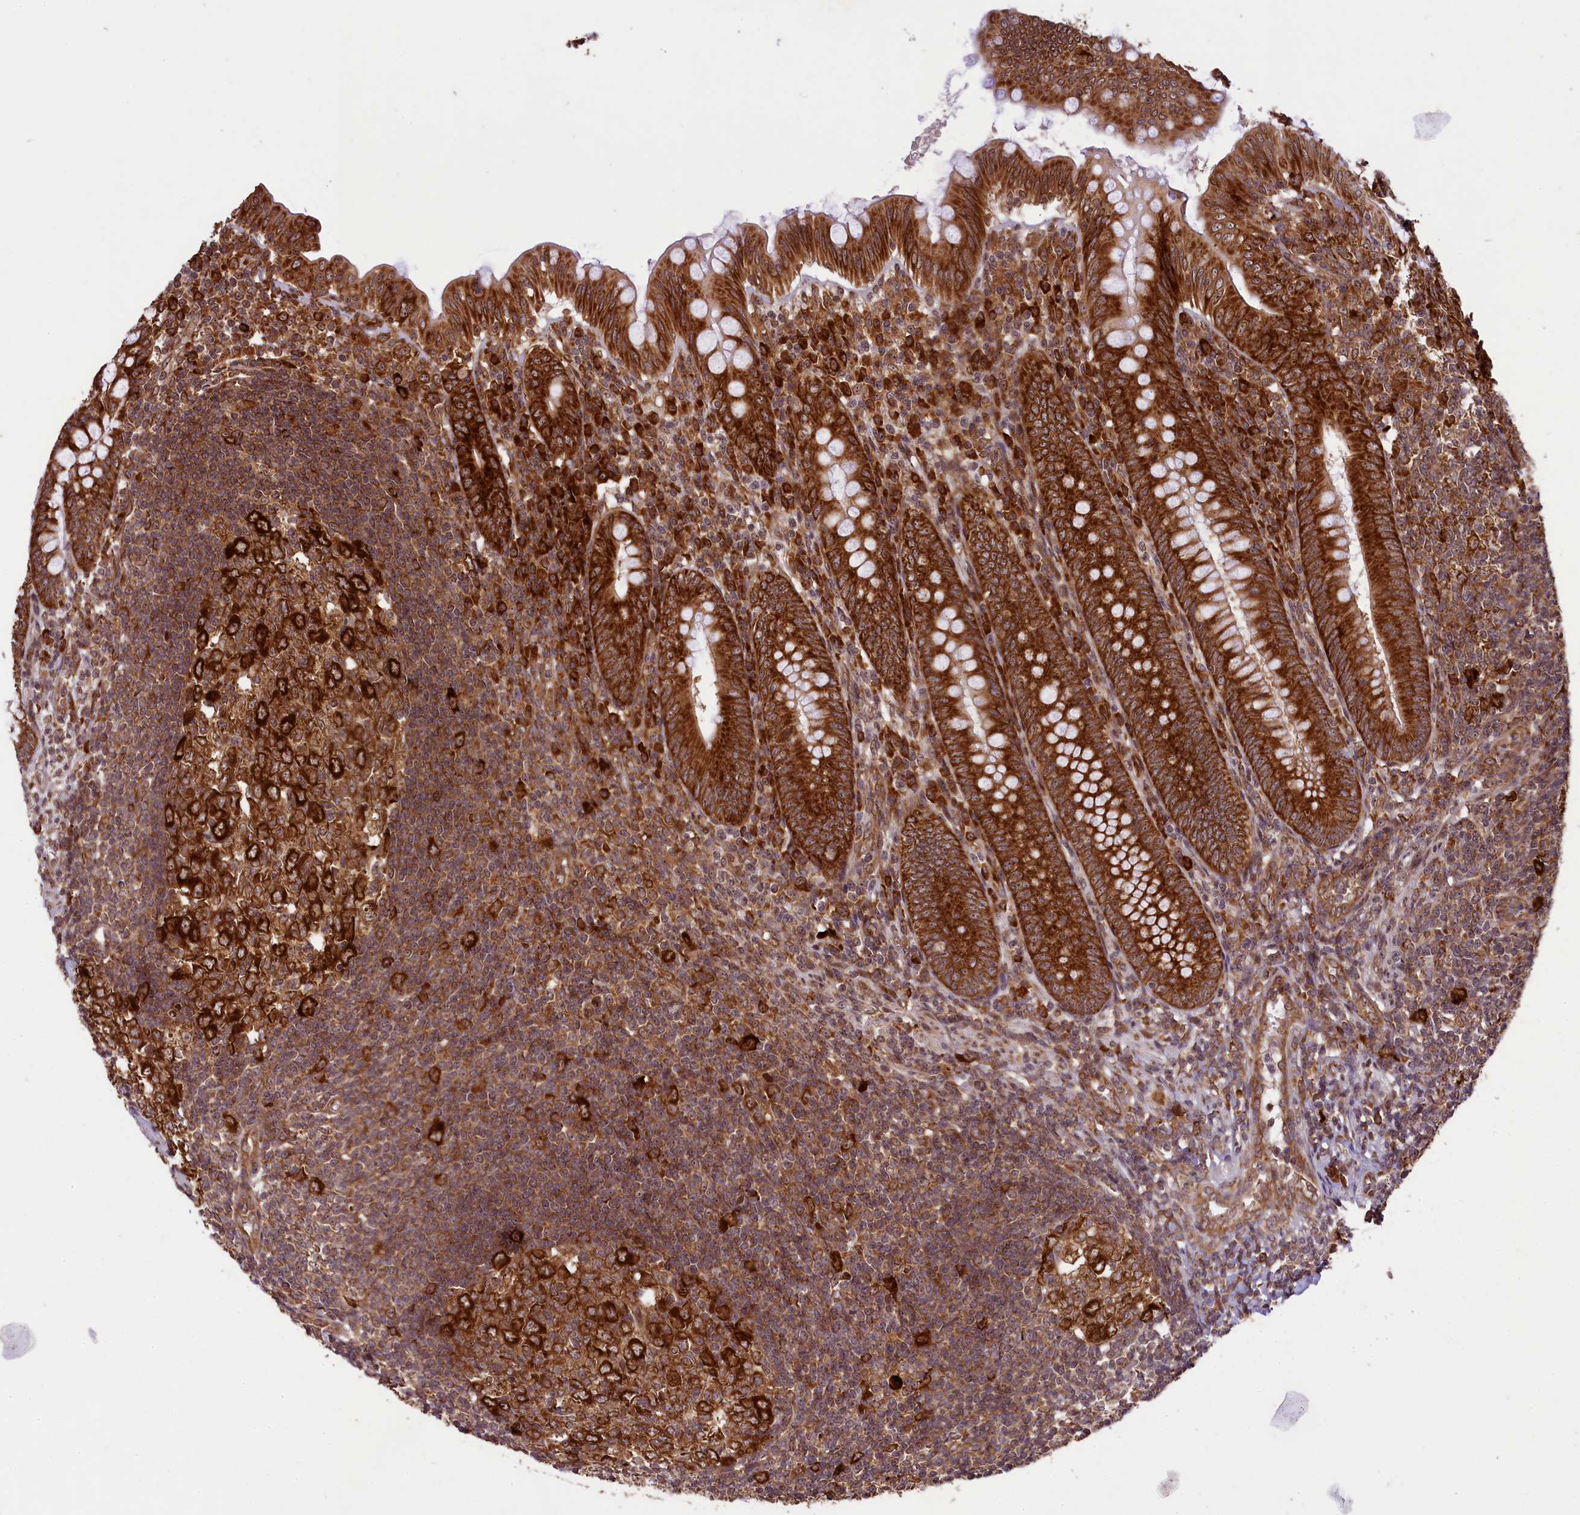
{"staining": {"intensity": "strong", "quantity": ">75%", "location": "cytoplasmic/membranous"}, "tissue": "appendix", "cell_type": "Glandular cells", "image_type": "normal", "snomed": [{"axis": "morphology", "description": "Normal tissue, NOS"}, {"axis": "topography", "description": "Appendix"}], "caption": "A high amount of strong cytoplasmic/membranous staining is seen in about >75% of glandular cells in benign appendix.", "gene": "LARP4", "patient": {"sex": "male", "age": 14}}